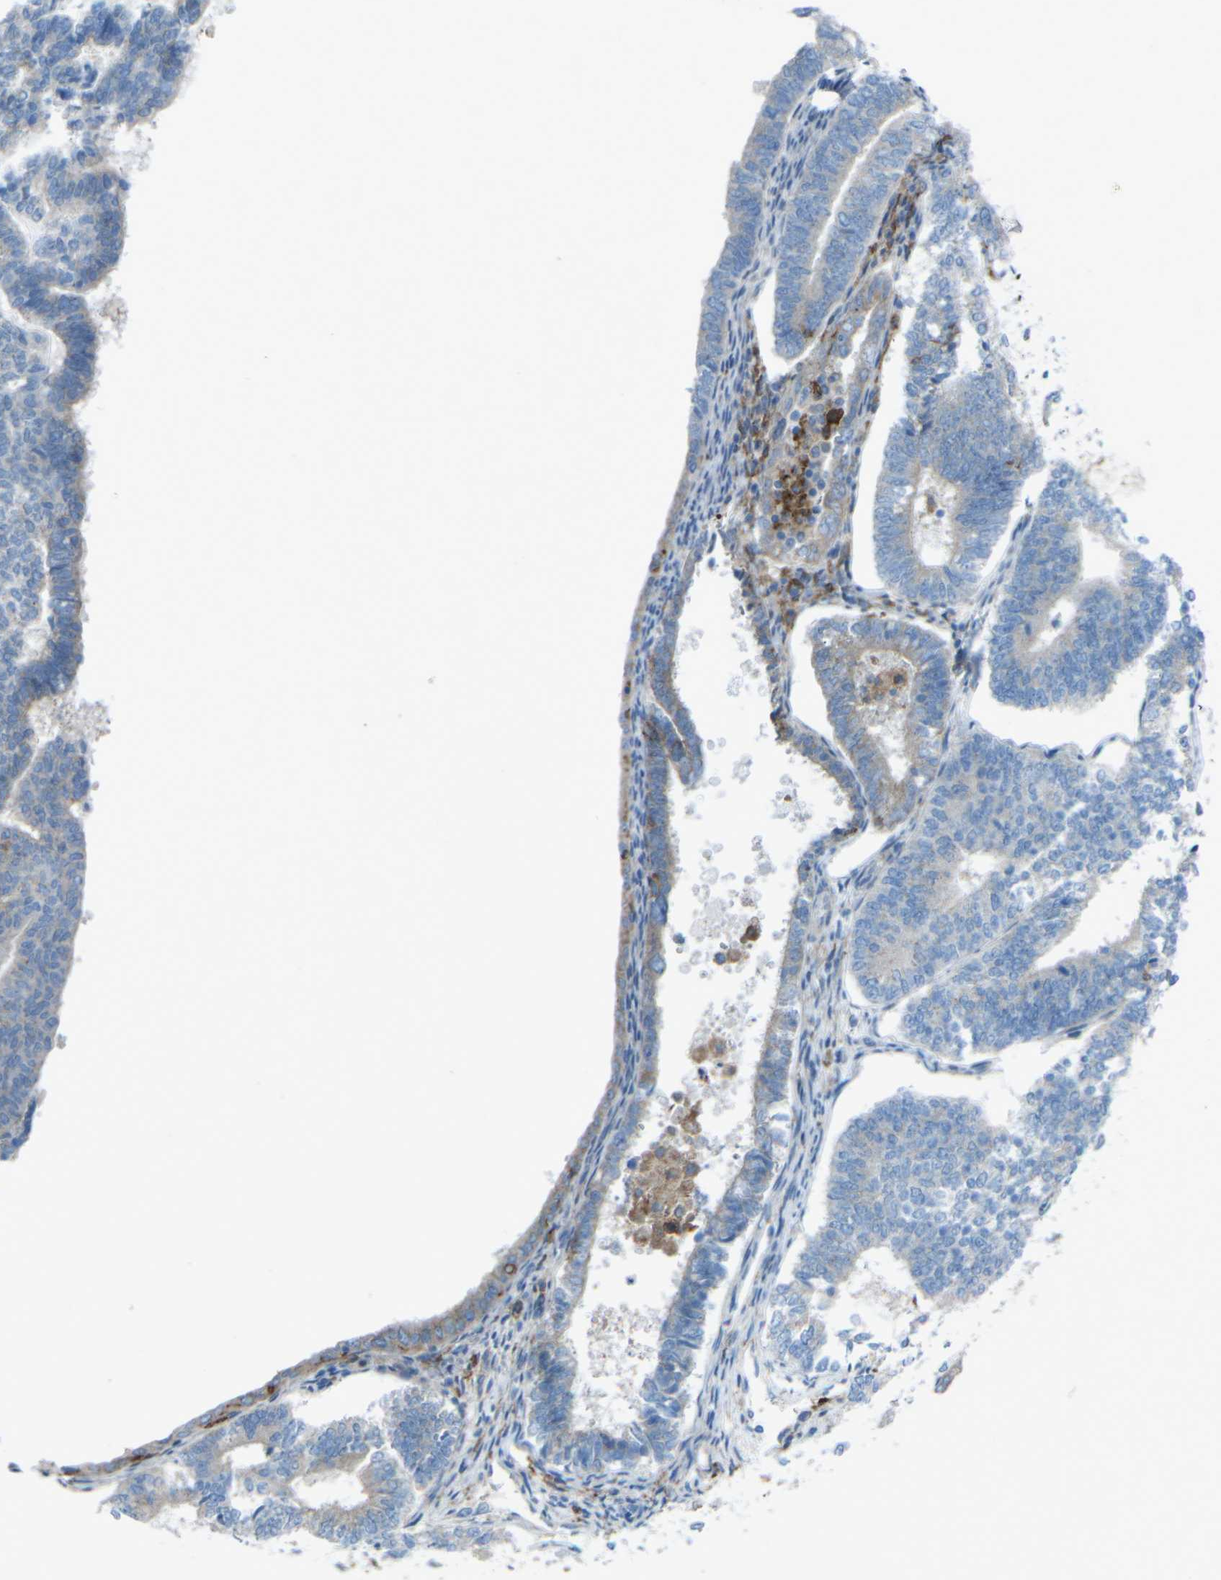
{"staining": {"intensity": "negative", "quantity": "none", "location": "none"}, "tissue": "endometrial cancer", "cell_type": "Tumor cells", "image_type": "cancer", "snomed": [{"axis": "morphology", "description": "Adenocarcinoma, NOS"}, {"axis": "topography", "description": "Endometrium"}], "caption": "Immunohistochemistry (IHC) micrograph of neoplastic tissue: endometrial cancer stained with DAB demonstrates no significant protein positivity in tumor cells.", "gene": "STK11", "patient": {"sex": "female", "age": 70}}